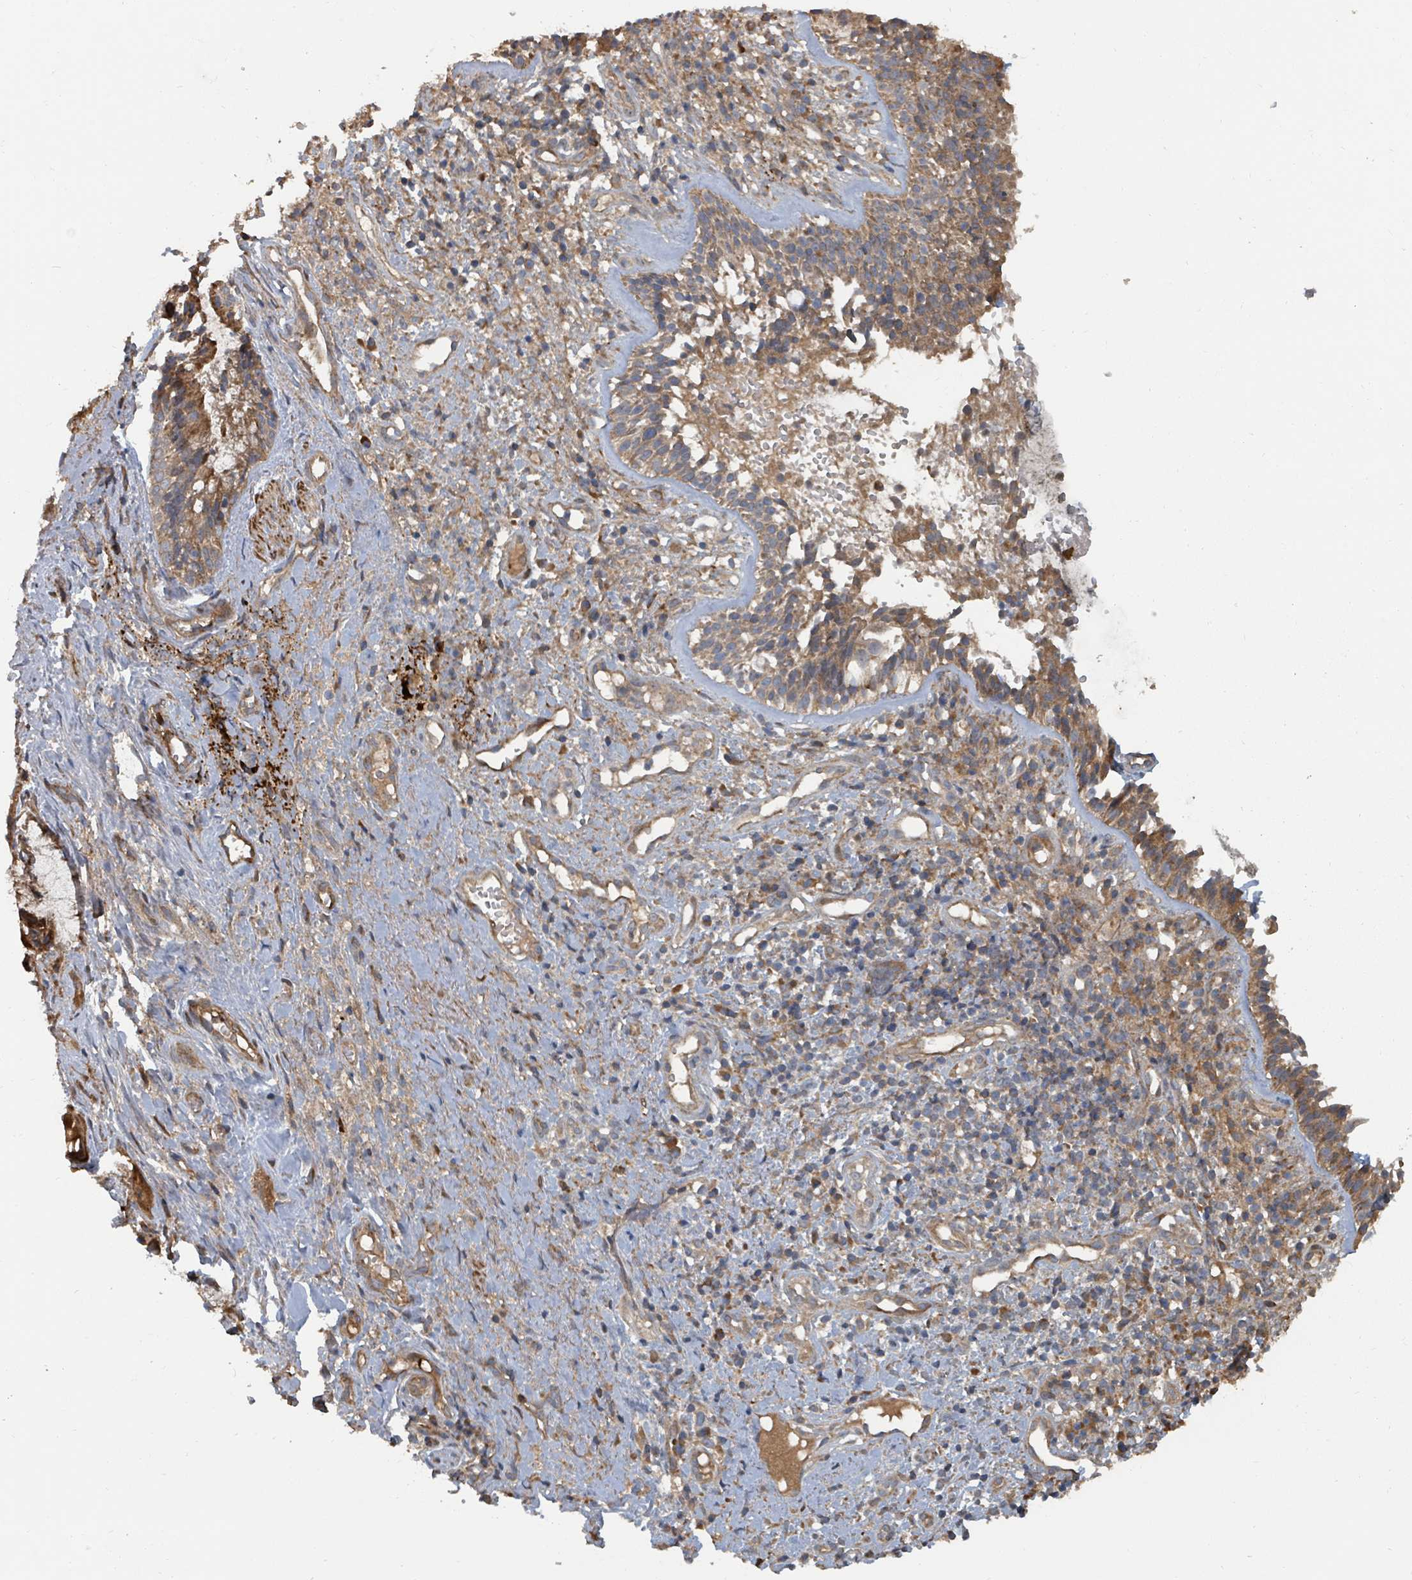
{"staining": {"intensity": "moderate", "quantity": ">75%", "location": "cytoplasmic/membranous"}, "tissue": "nasopharynx", "cell_type": "Respiratory epithelial cells", "image_type": "normal", "snomed": [{"axis": "morphology", "description": "Normal tissue, NOS"}, {"axis": "topography", "description": "Cartilage tissue"}, {"axis": "topography", "description": "Nasopharynx"}, {"axis": "topography", "description": "Thyroid gland"}], "caption": "The immunohistochemical stain highlights moderate cytoplasmic/membranous positivity in respiratory epithelial cells of benign nasopharynx. (DAB IHC with brightfield microscopy, high magnification).", "gene": "DPM1", "patient": {"sex": "male", "age": 63}}